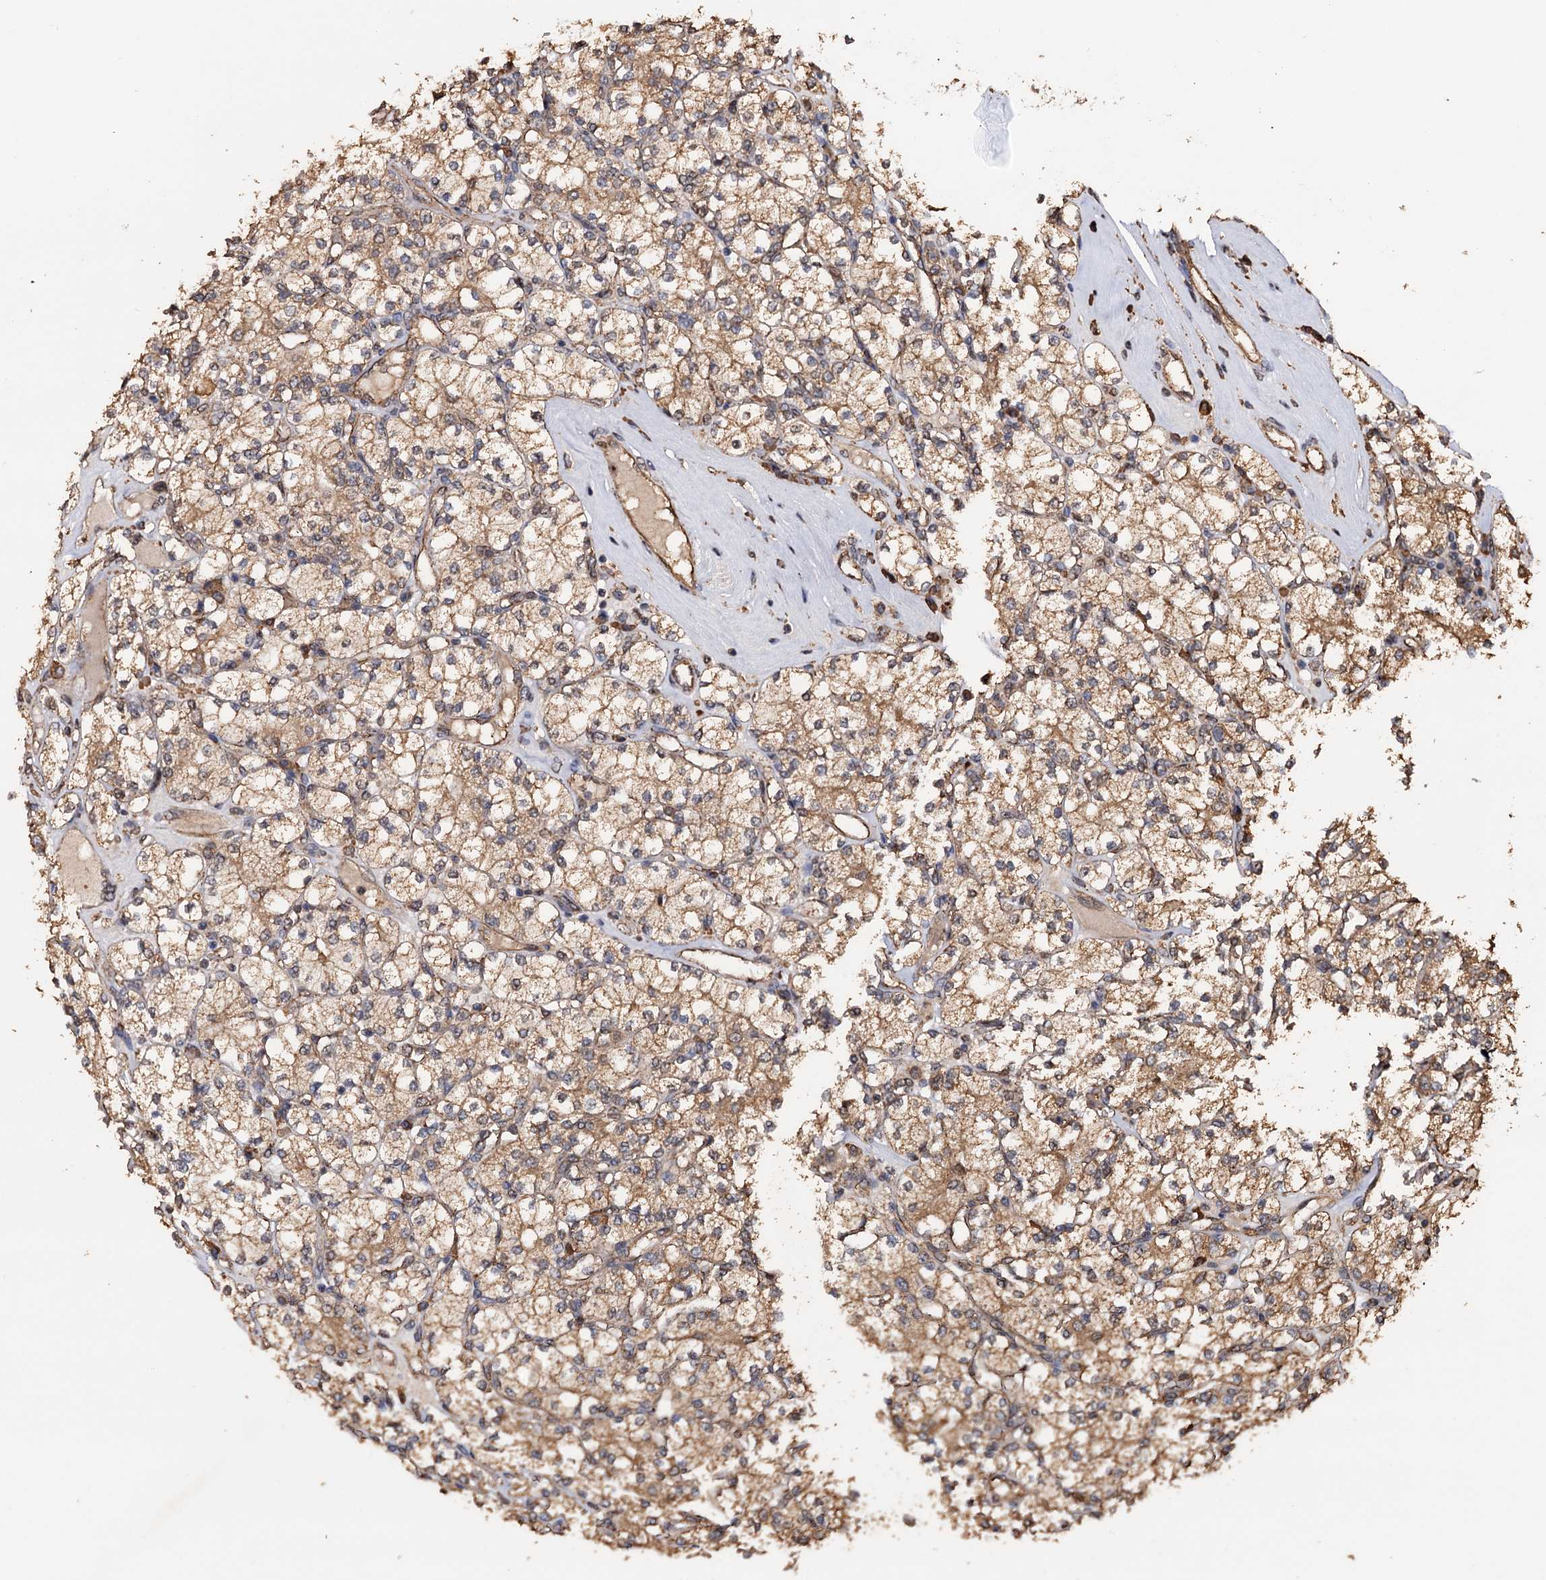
{"staining": {"intensity": "moderate", "quantity": ">75%", "location": "cytoplasmic/membranous"}, "tissue": "renal cancer", "cell_type": "Tumor cells", "image_type": "cancer", "snomed": [{"axis": "morphology", "description": "Adenocarcinoma, NOS"}, {"axis": "topography", "description": "Kidney"}], "caption": "Renal cancer (adenocarcinoma) stained for a protein exhibits moderate cytoplasmic/membranous positivity in tumor cells.", "gene": "TBC1D12", "patient": {"sex": "male", "age": 77}}